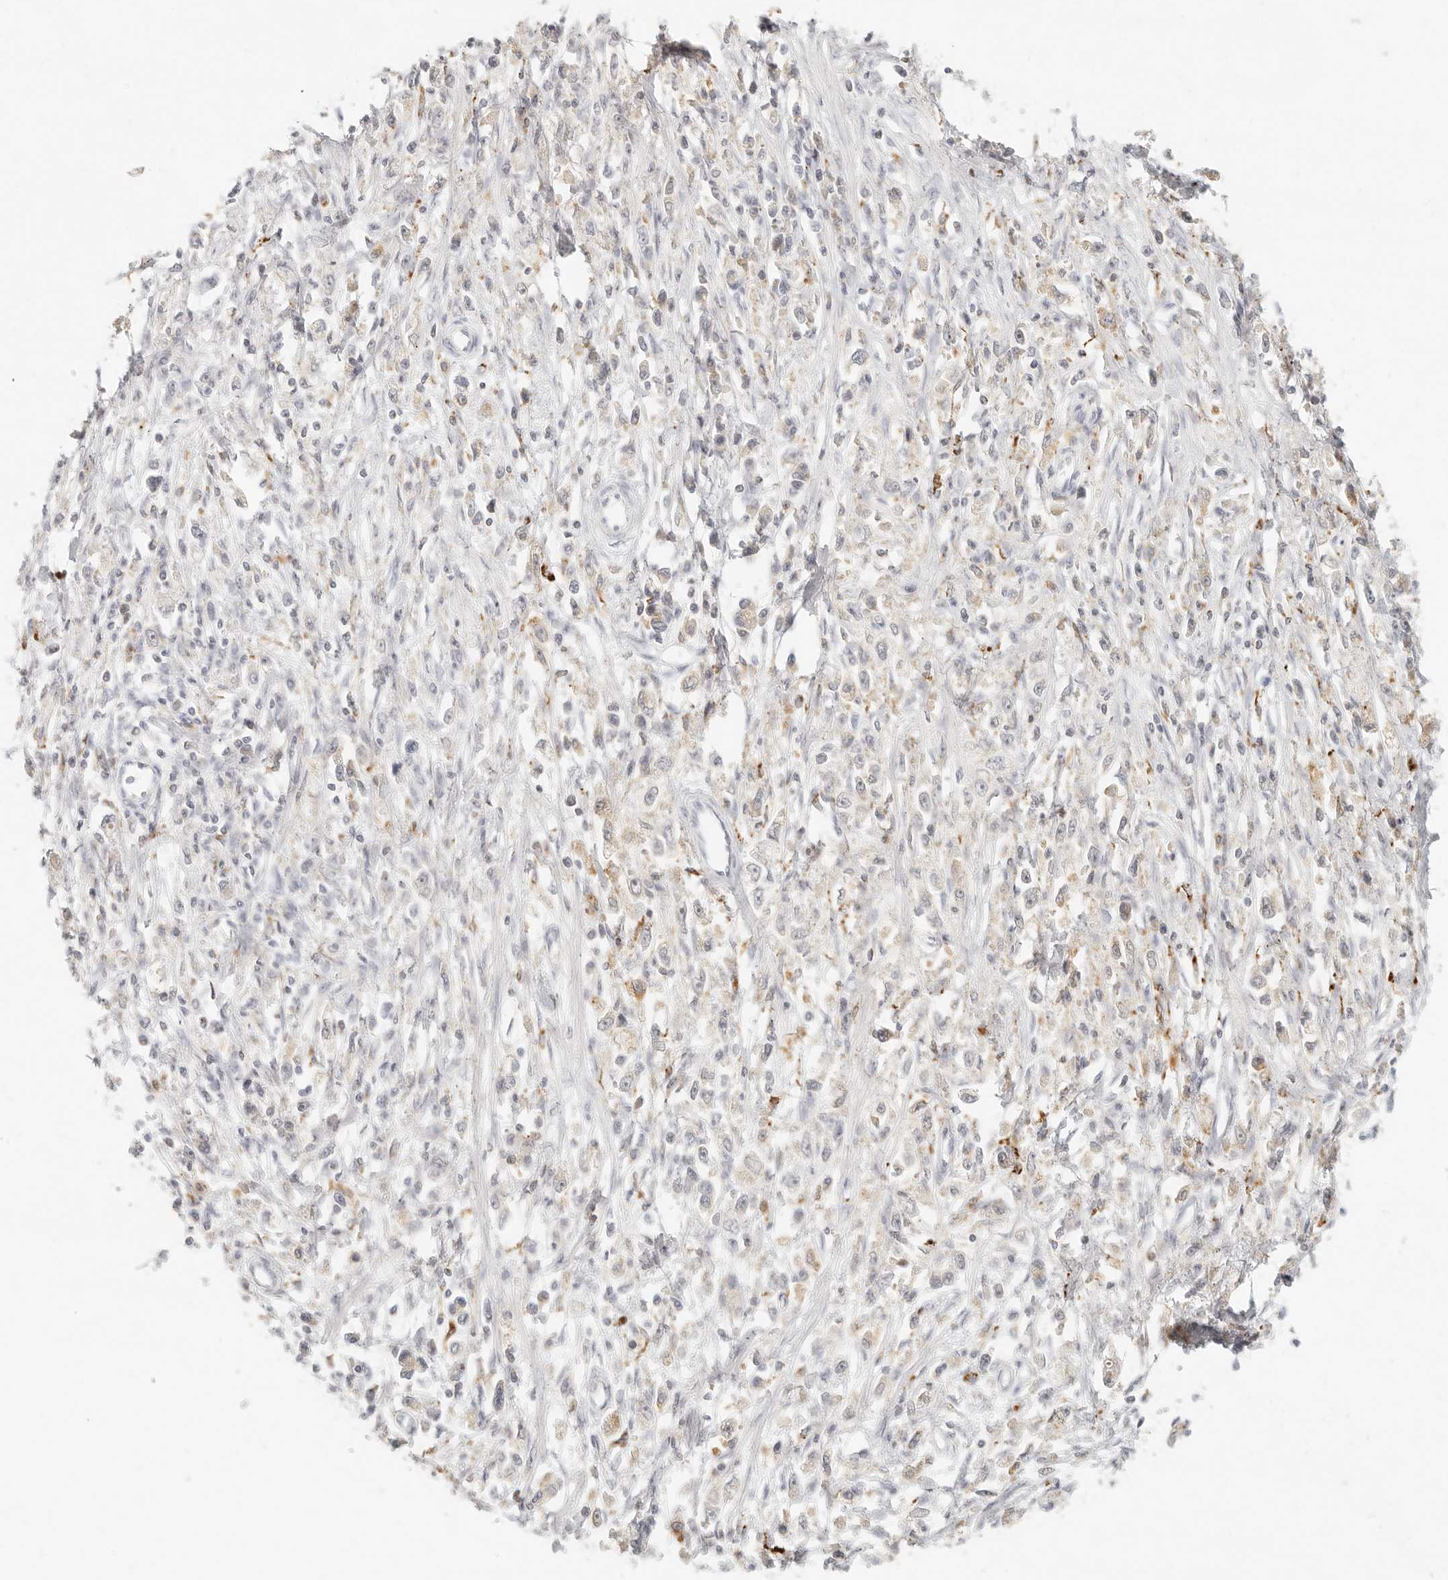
{"staining": {"intensity": "weak", "quantity": "<25%", "location": "cytoplasmic/membranous"}, "tissue": "stomach cancer", "cell_type": "Tumor cells", "image_type": "cancer", "snomed": [{"axis": "morphology", "description": "Adenocarcinoma, NOS"}, {"axis": "topography", "description": "Stomach"}], "caption": "This is an immunohistochemistry (IHC) photomicrograph of stomach cancer. There is no positivity in tumor cells.", "gene": "RNASET2", "patient": {"sex": "female", "age": 59}}